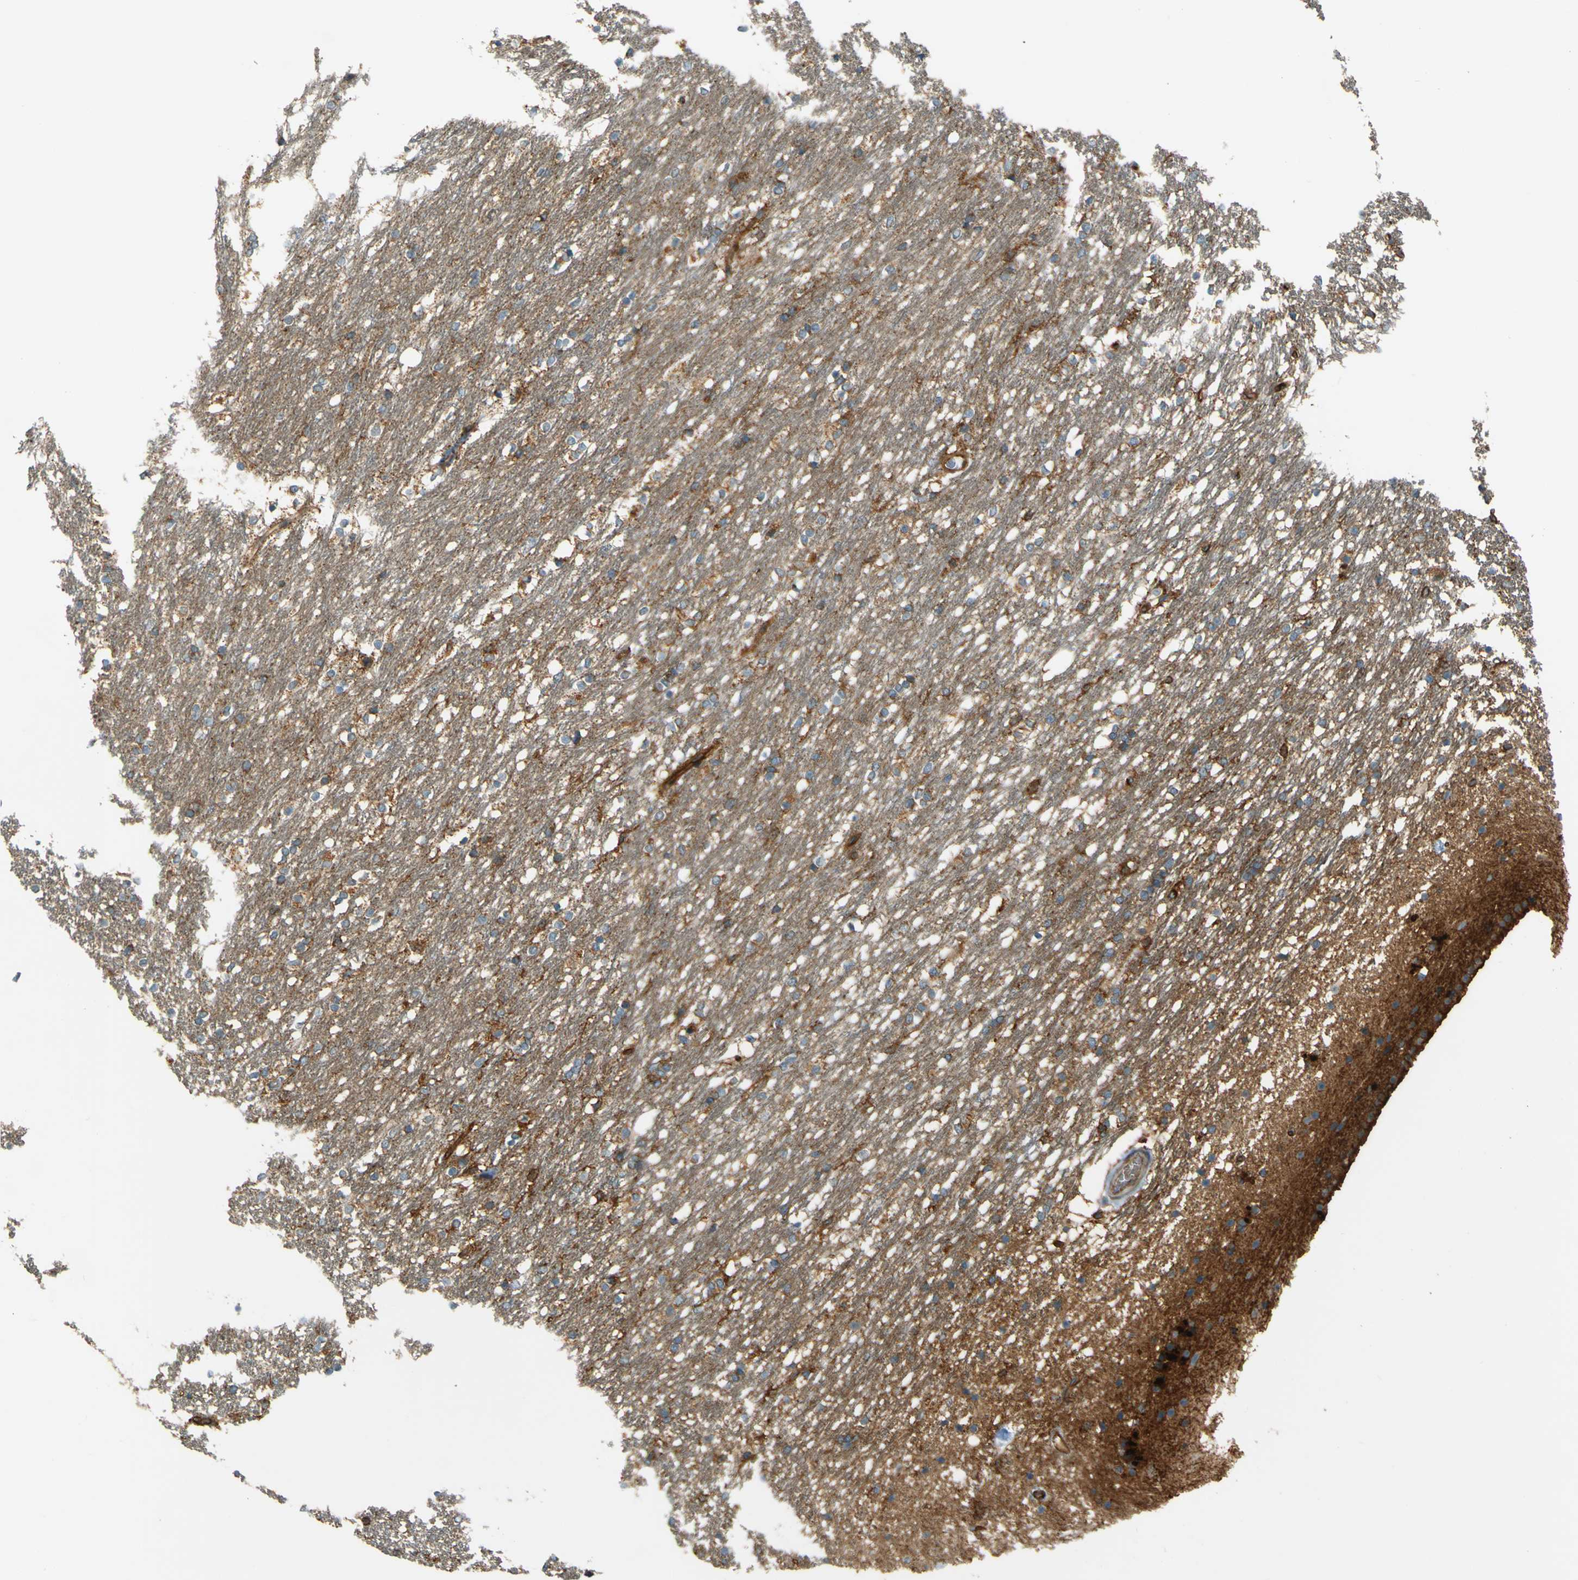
{"staining": {"intensity": "weak", "quantity": "25%-75%", "location": "cytoplasmic/membranous"}, "tissue": "caudate", "cell_type": "Glial cells", "image_type": "normal", "snomed": [{"axis": "morphology", "description": "Normal tissue, NOS"}, {"axis": "topography", "description": "Lateral ventricle wall"}], "caption": "The immunohistochemical stain highlights weak cytoplasmic/membranous positivity in glial cells of normal caudate. The staining was performed using DAB, with brown indicating positive protein expression. Nuclei are stained blue with hematoxylin.", "gene": "DNAJC5", "patient": {"sex": "female", "age": 19}}